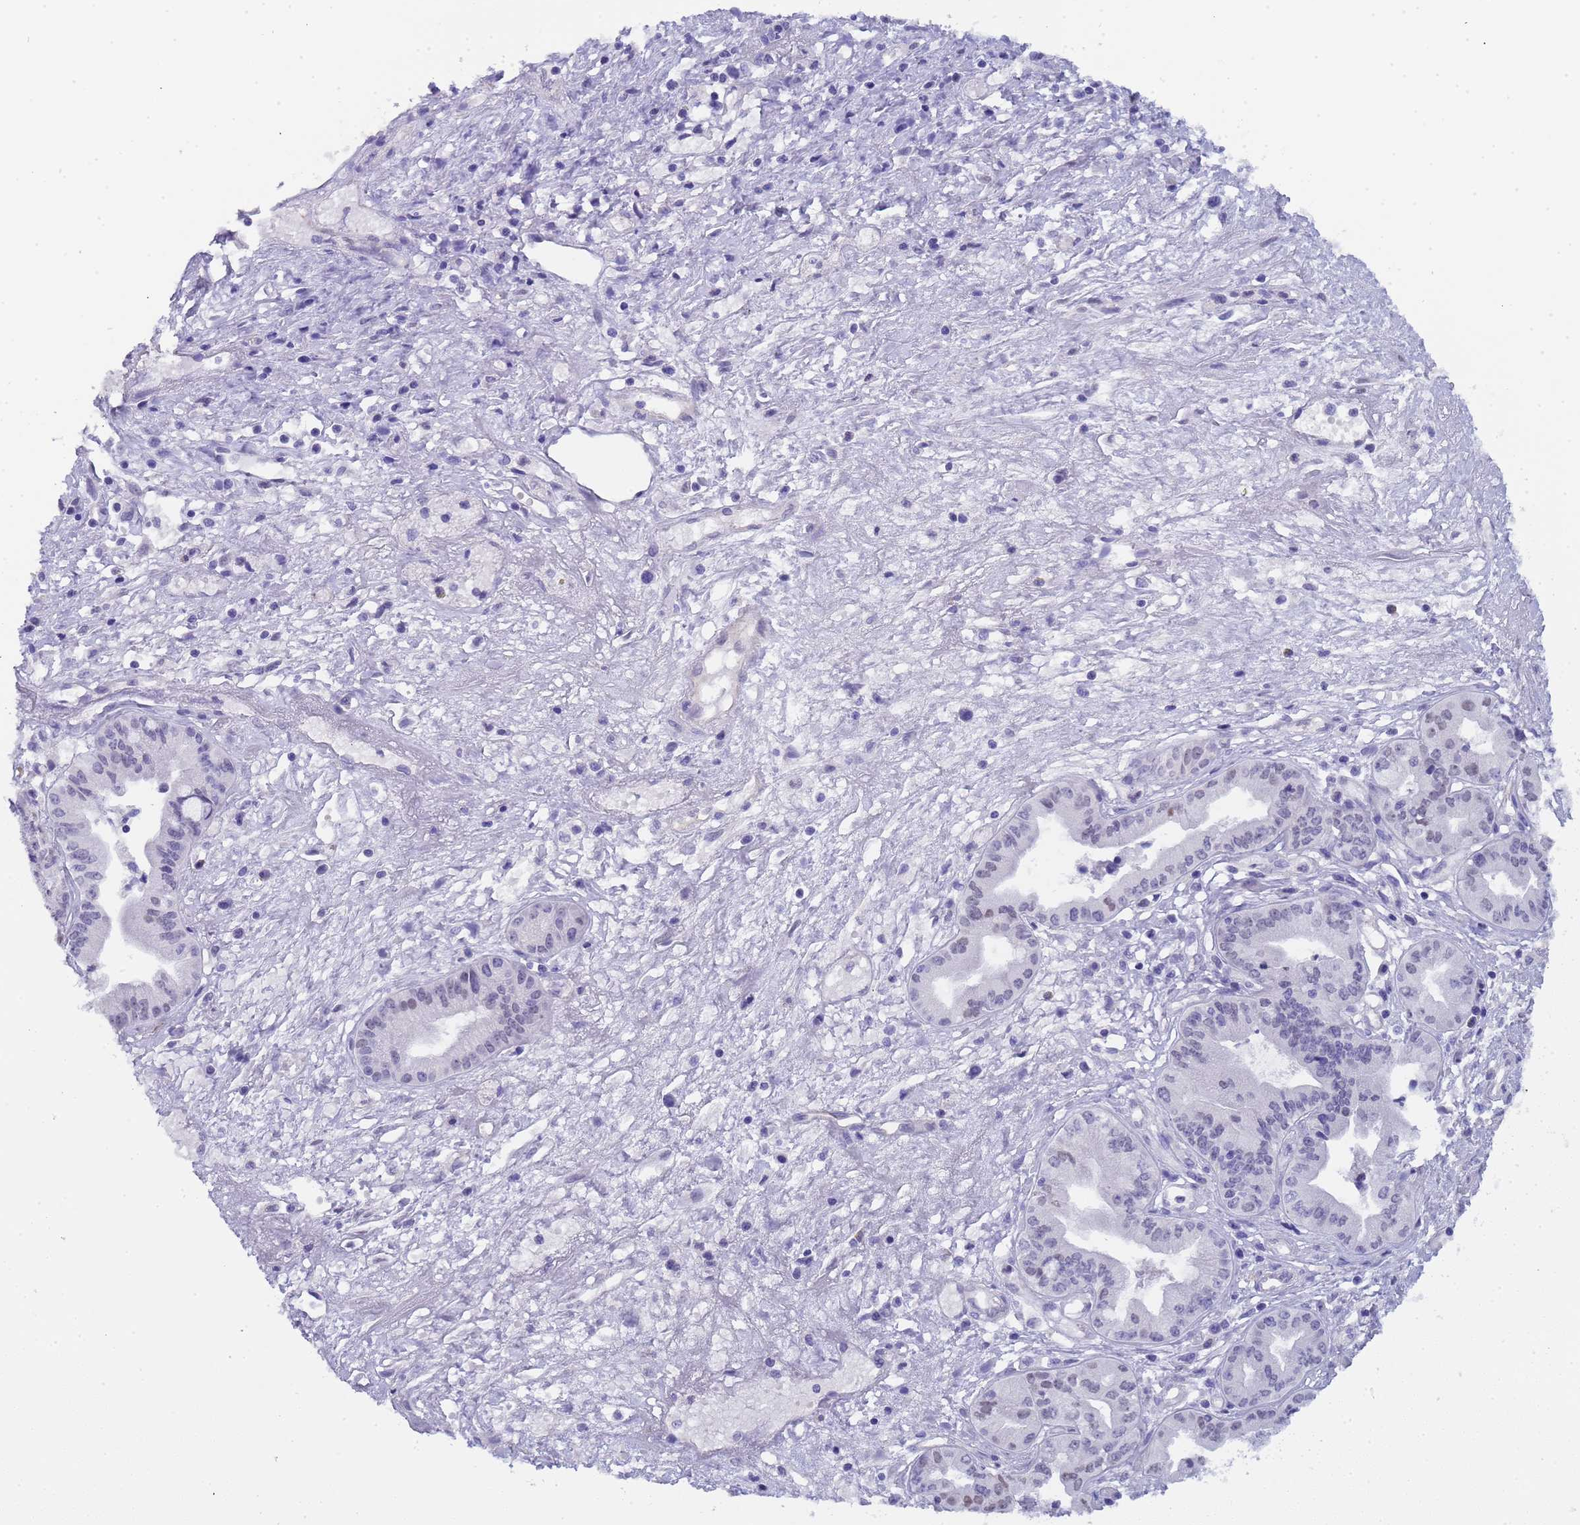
{"staining": {"intensity": "weak", "quantity": "<25%", "location": "nuclear"}, "tissue": "pancreatic cancer", "cell_type": "Tumor cells", "image_type": "cancer", "snomed": [{"axis": "morphology", "description": "Adenocarcinoma, NOS"}, {"axis": "topography", "description": "Pancreas"}], "caption": "IHC photomicrograph of neoplastic tissue: human pancreatic cancer (adenocarcinoma) stained with DAB (3,3'-diaminobenzidine) shows no significant protein positivity in tumor cells.", "gene": "CTRC", "patient": {"sex": "female", "age": 50}}